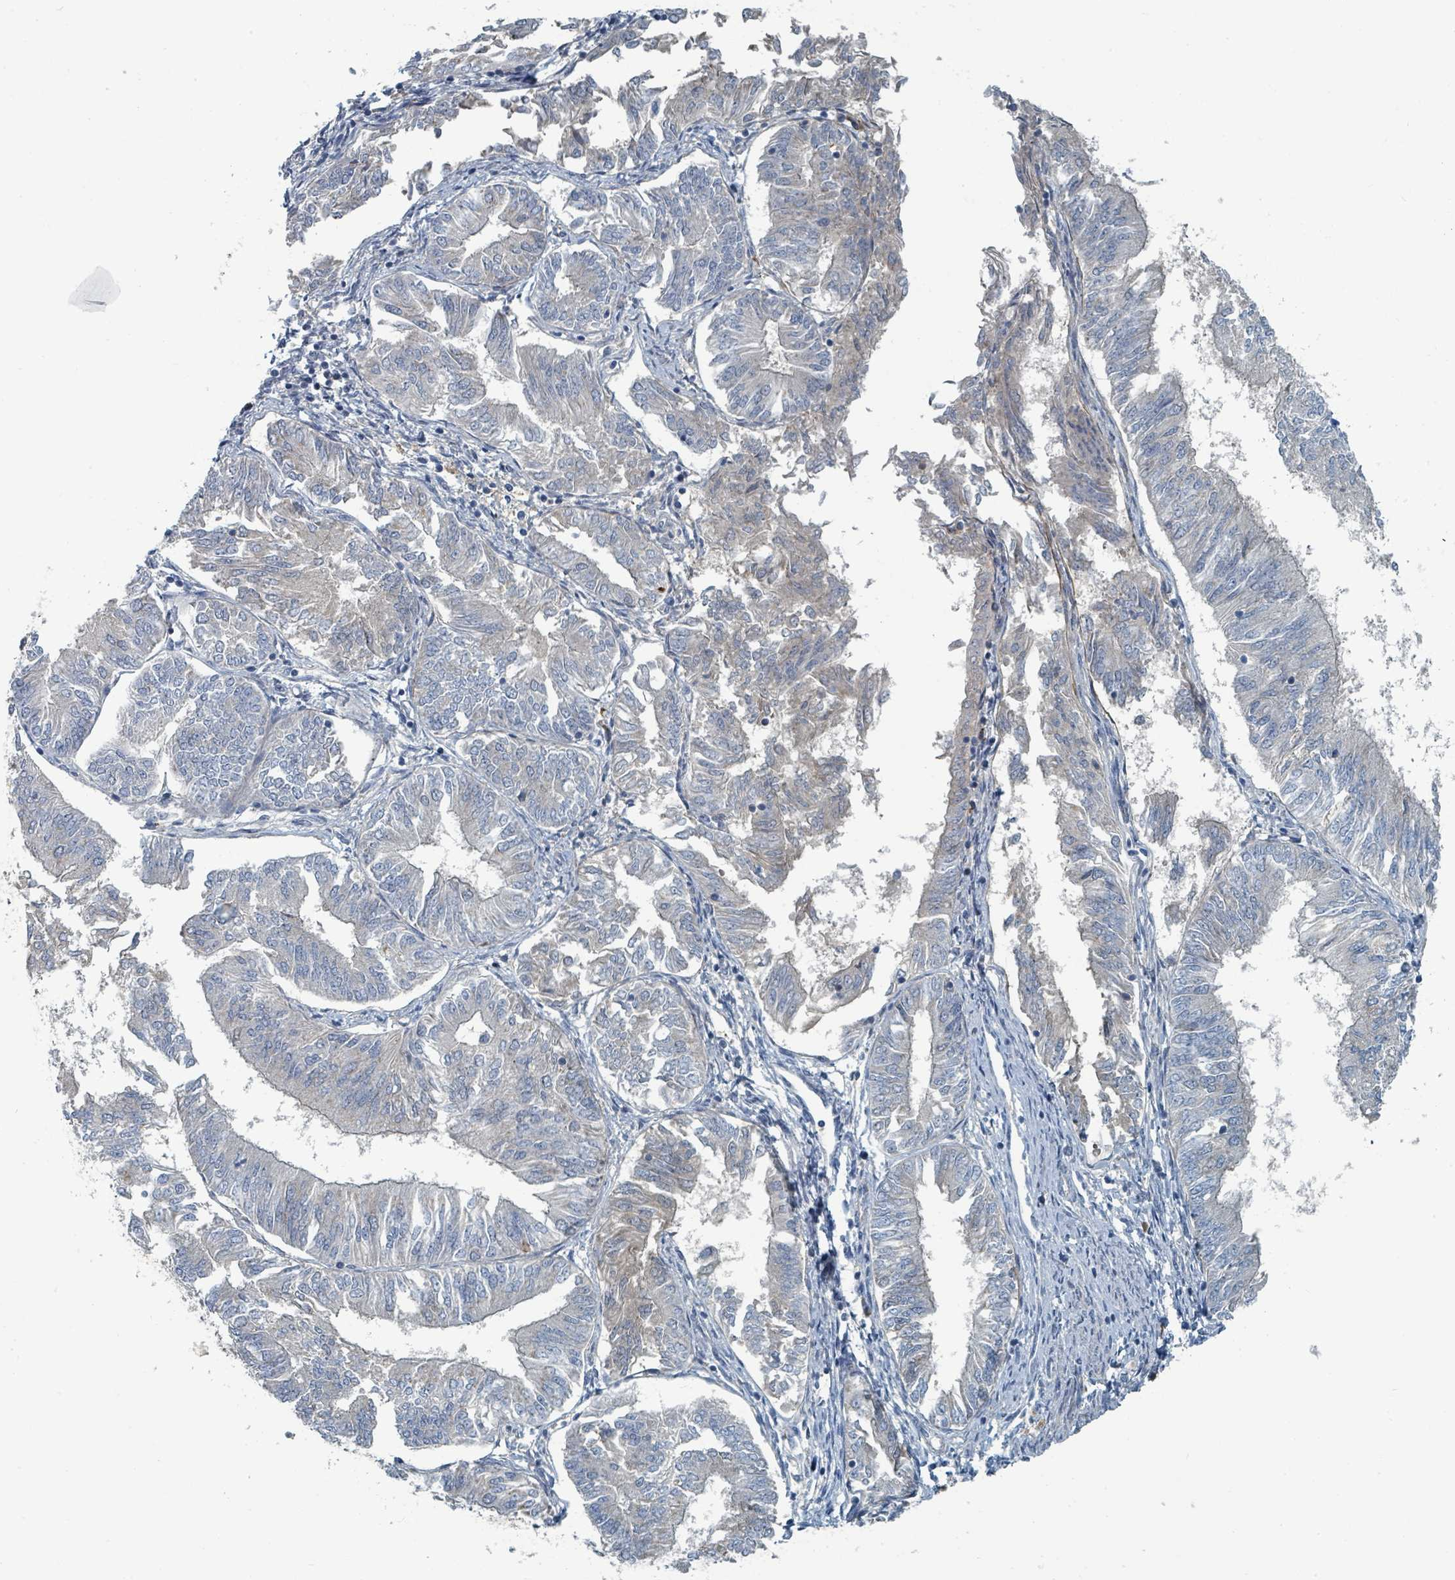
{"staining": {"intensity": "negative", "quantity": "none", "location": "none"}, "tissue": "endometrial cancer", "cell_type": "Tumor cells", "image_type": "cancer", "snomed": [{"axis": "morphology", "description": "Adenocarcinoma, NOS"}, {"axis": "topography", "description": "Endometrium"}], "caption": "Immunohistochemical staining of endometrial cancer displays no significant staining in tumor cells.", "gene": "SLC44A5", "patient": {"sex": "female", "age": 58}}